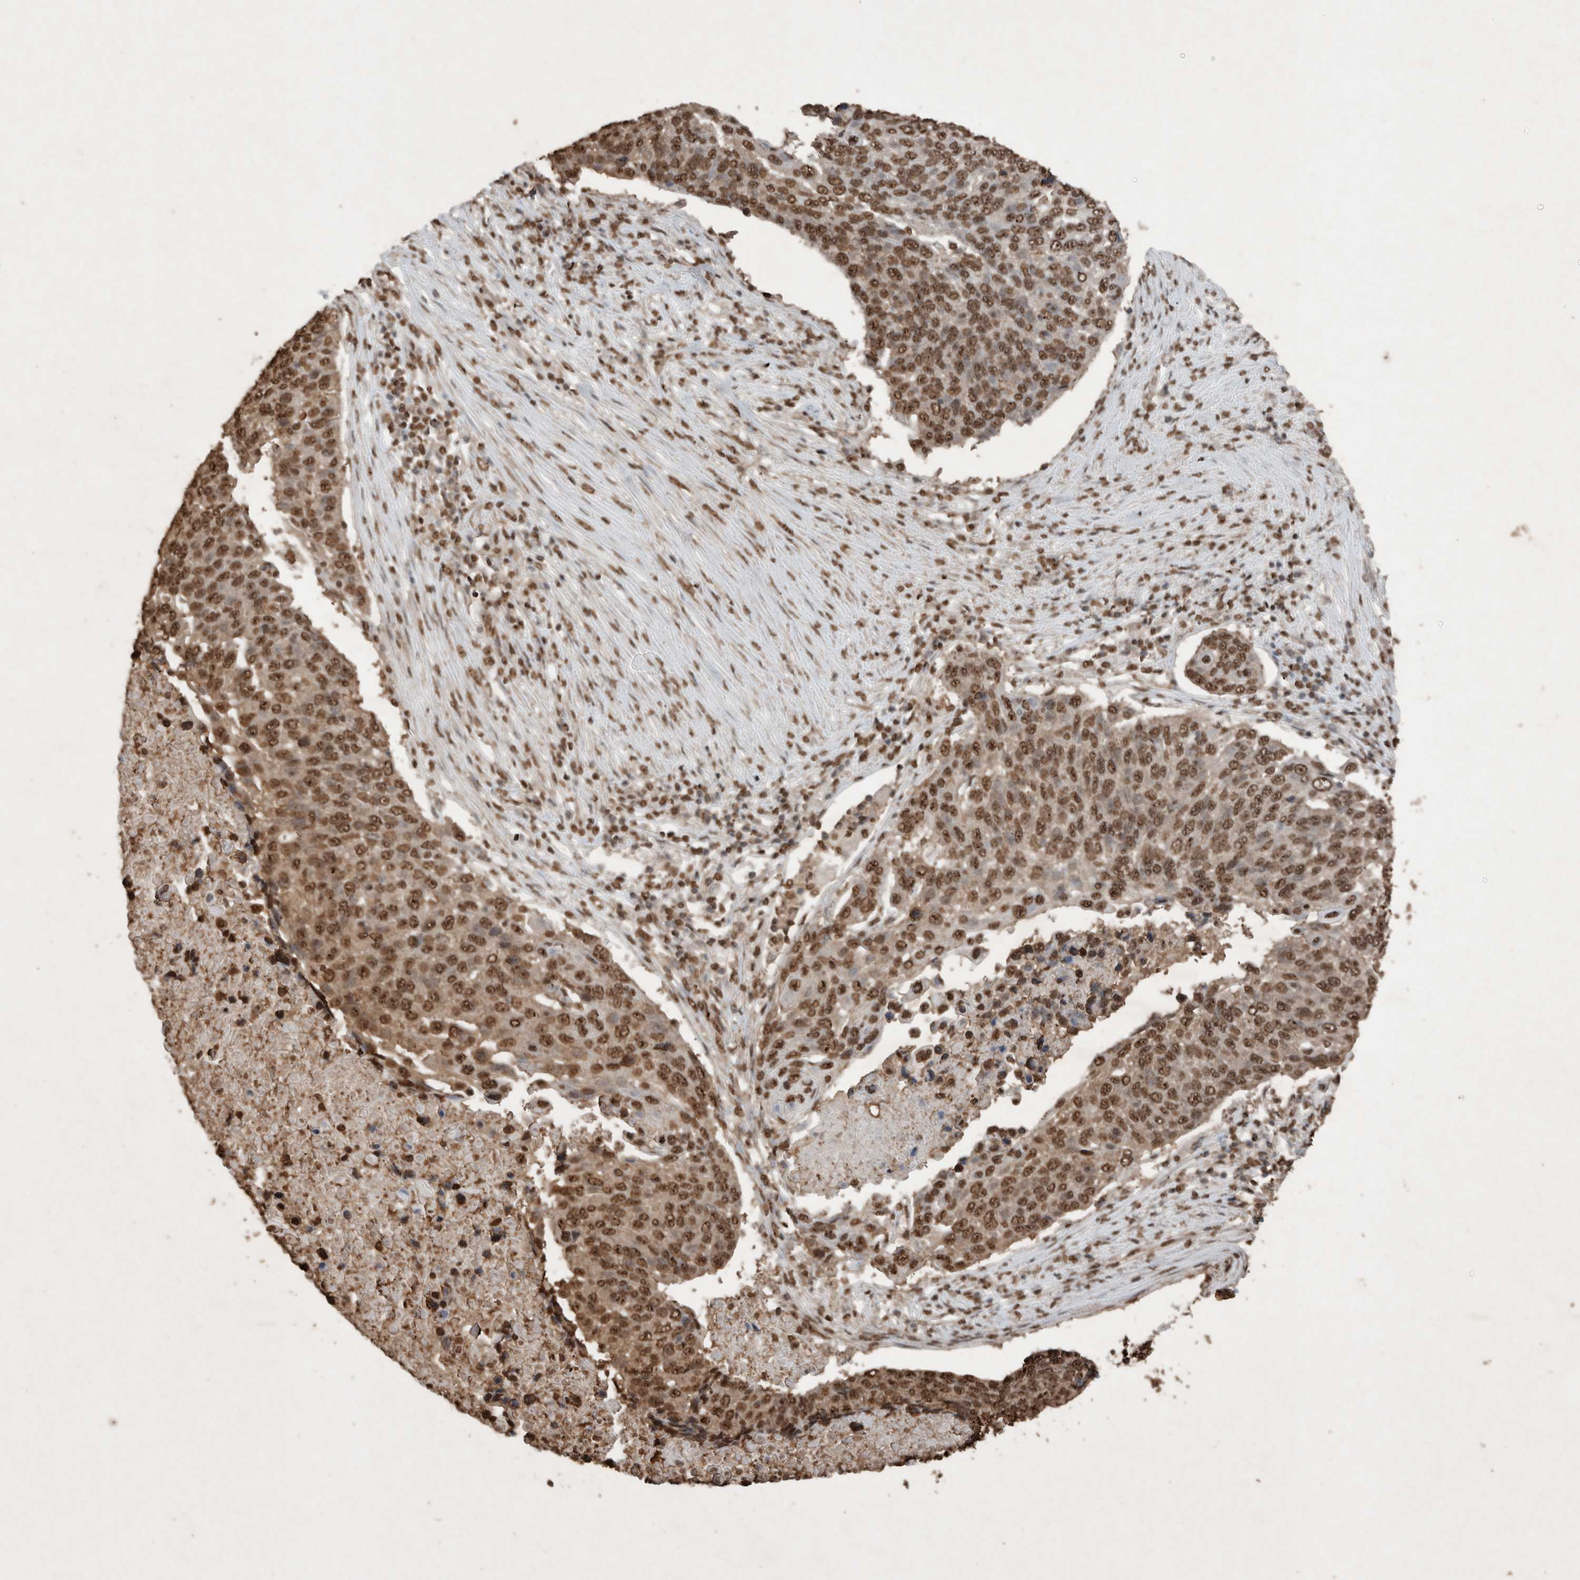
{"staining": {"intensity": "strong", "quantity": ">75%", "location": "nuclear"}, "tissue": "lung cancer", "cell_type": "Tumor cells", "image_type": "cancer", "snomed": [{"axis": "morphology", "description": "Squamous cell carcinoma, NOS"}, {"axis": "topography", "description": "Lung"}], "caption": "Immunohistochemical staining of lung cancer displays strong nuclear protein staining in approximately >75% of tumor cells.", "gene": "FSTL3", "patient": {"sex": "male", "age": 66}}